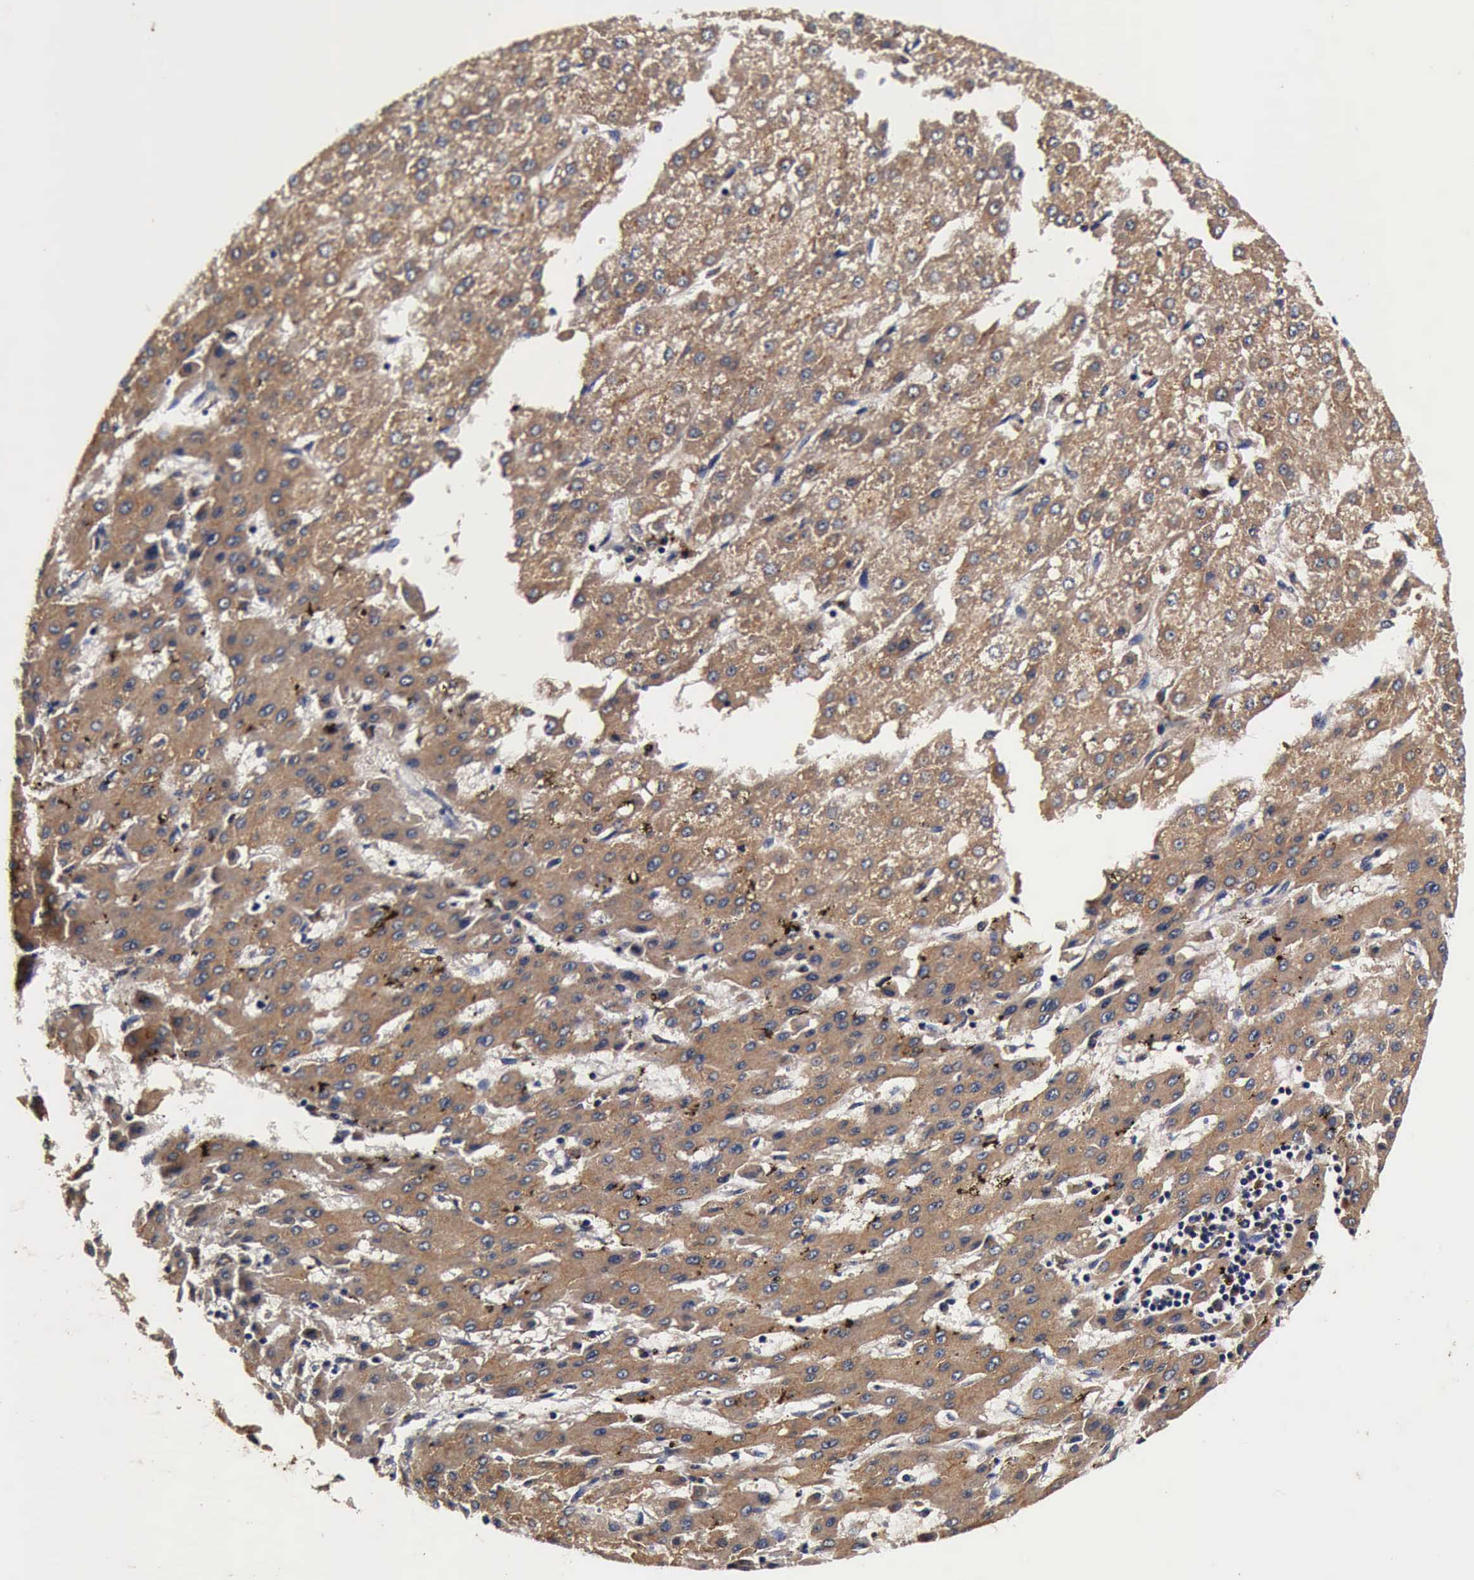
{"staining": {"intensity": "strong", "quantity": ">75%", "location": "cytoplasmic/membranous"}, "tissue": "liver cancer", "cell_type": "Tumor cells", "image_type": "cancer", "snomed": [{"axis": "morphology", "description": "Carcinoma, Hepatocellular, NOS"}, {"axis": "topography", "description": "Liver"}], "caption": "IHC (DAB (3,3'-diaminobenzidine)) staining of liver cancer demonstrates strong cytoplasmic/membranous protein positivity in about >75% of tumor cells. The staining is performed using DAB brown chromogen to label protein expression. The nuclei are counter-stained blue using hematoxylin.", "gene": "CST3", "patient": {"sex": "female", "age": 52}}